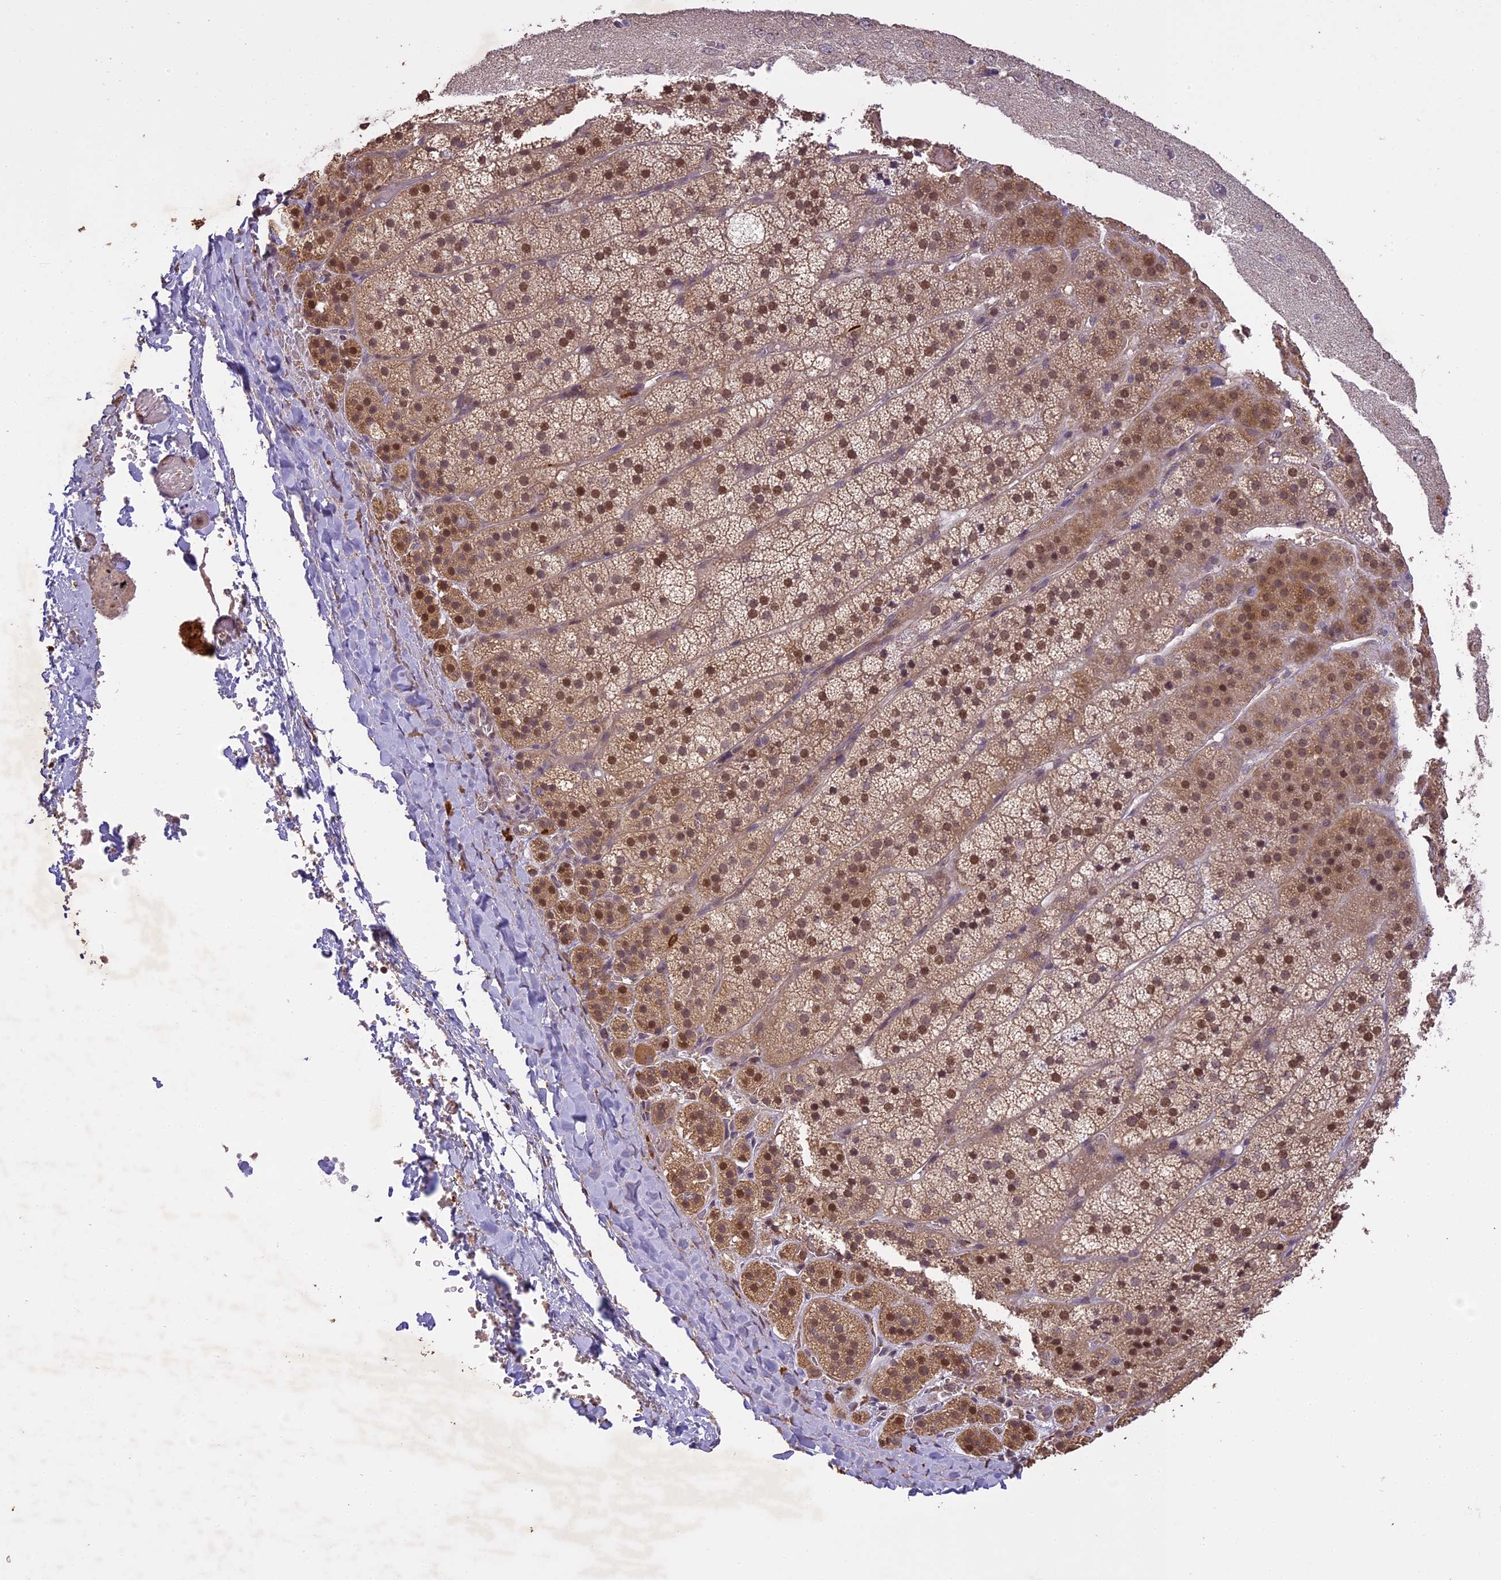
{"staining": {"intensity": "moderate", "quantity": "25%-75%", "location": "cytoplasmic/membranous,nuclear"}, "tissue": "adrenal gland", "cell_type": "Glandular cells", "image_type": "normal", "snomed": [{"axis": "morphology", "description": "Normal tissue, NOS"}, {"axis": "topography", "description": "Adrenal gland"}], "caption": "A medium amount of moderate cytoplasmic/membranous,nuclear expression is seen in about 25%-75% of glandular cells in benign adrenal gland.", "gene": "TIGD7", "patient": {"sex": "female", "age": 44}}